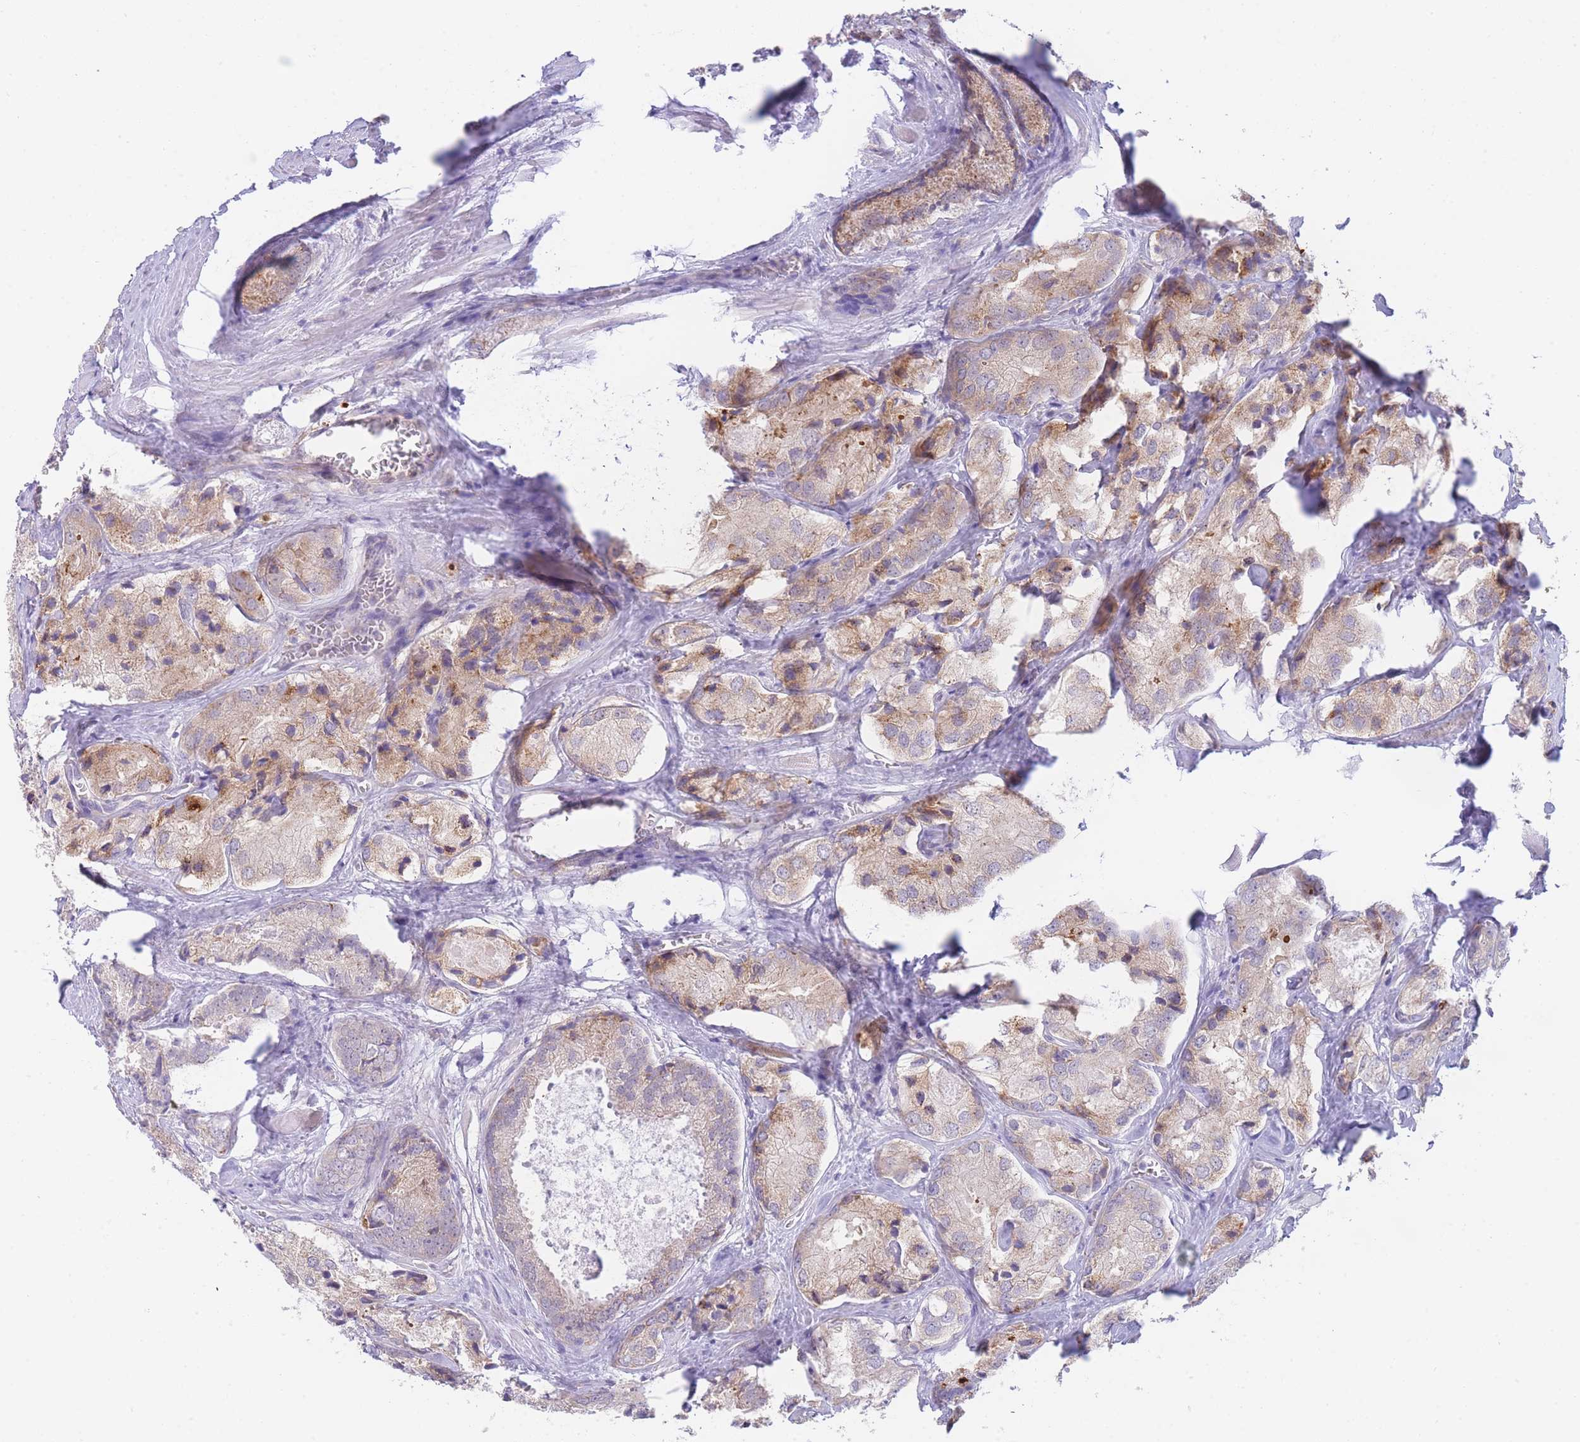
{"staining": {"intensity": "moderate", "quantity": "25%-75%", "location": "cytoplasmic/membranous"}, "tissue": "prostate cancer", "cell_type": "Tumor cells", "image_type": "cancer", "snomed": [{"axis": "morphology", "description": "Adenocarcinoma, Low grade"}, {"axis": "topography", "description": "Prostate"}], "caption": "Immunohistochemical staining of prostate cancer (low-grade adenocarcinoma) reveals medium levels of moderate cytoplasmic/membranous protein expression in about 25%-75% of tumor cells. (brown staining indicates protein expression, while blue staining denotes nuclei).", "gene": "ZNF510", "patient": {"sex": "male", "age": 68}}